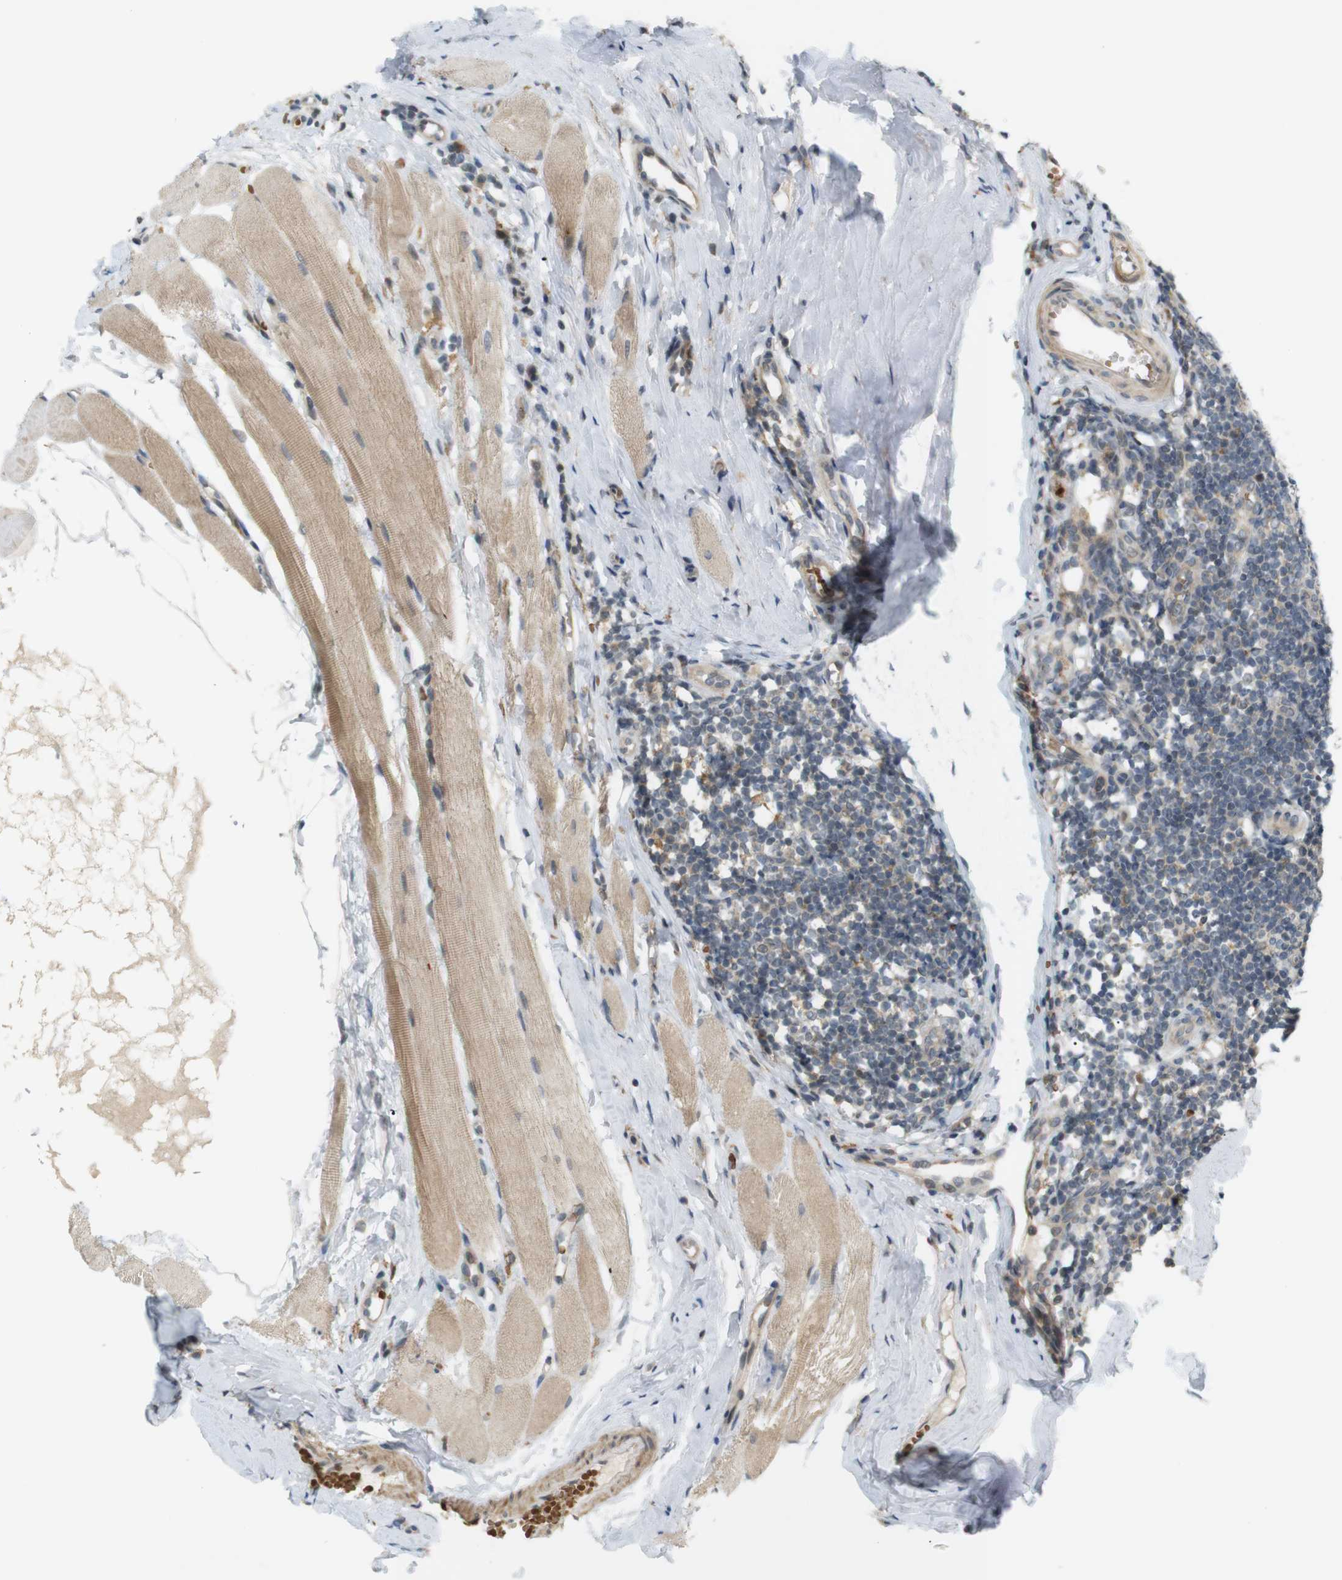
{"staining": {"intensity": "weak", "quantity": "<25%", "location": "cytoplasmic/membranous"}, "tissue": "tonsil", "cell_type": "Germinal center cells", "image_type": "normal", "snomed": [{"axis": "morphology", "description": "Normal tissue, NOS"}, {"axis": "topography", "description": "Tonsil"}], "caption": "Histopathology image shows no significant protein positivity in germinal center cells of unremarkable tonsil.", "gene": "SOCS6", "patient": {"sex": "male", "age": 31}}